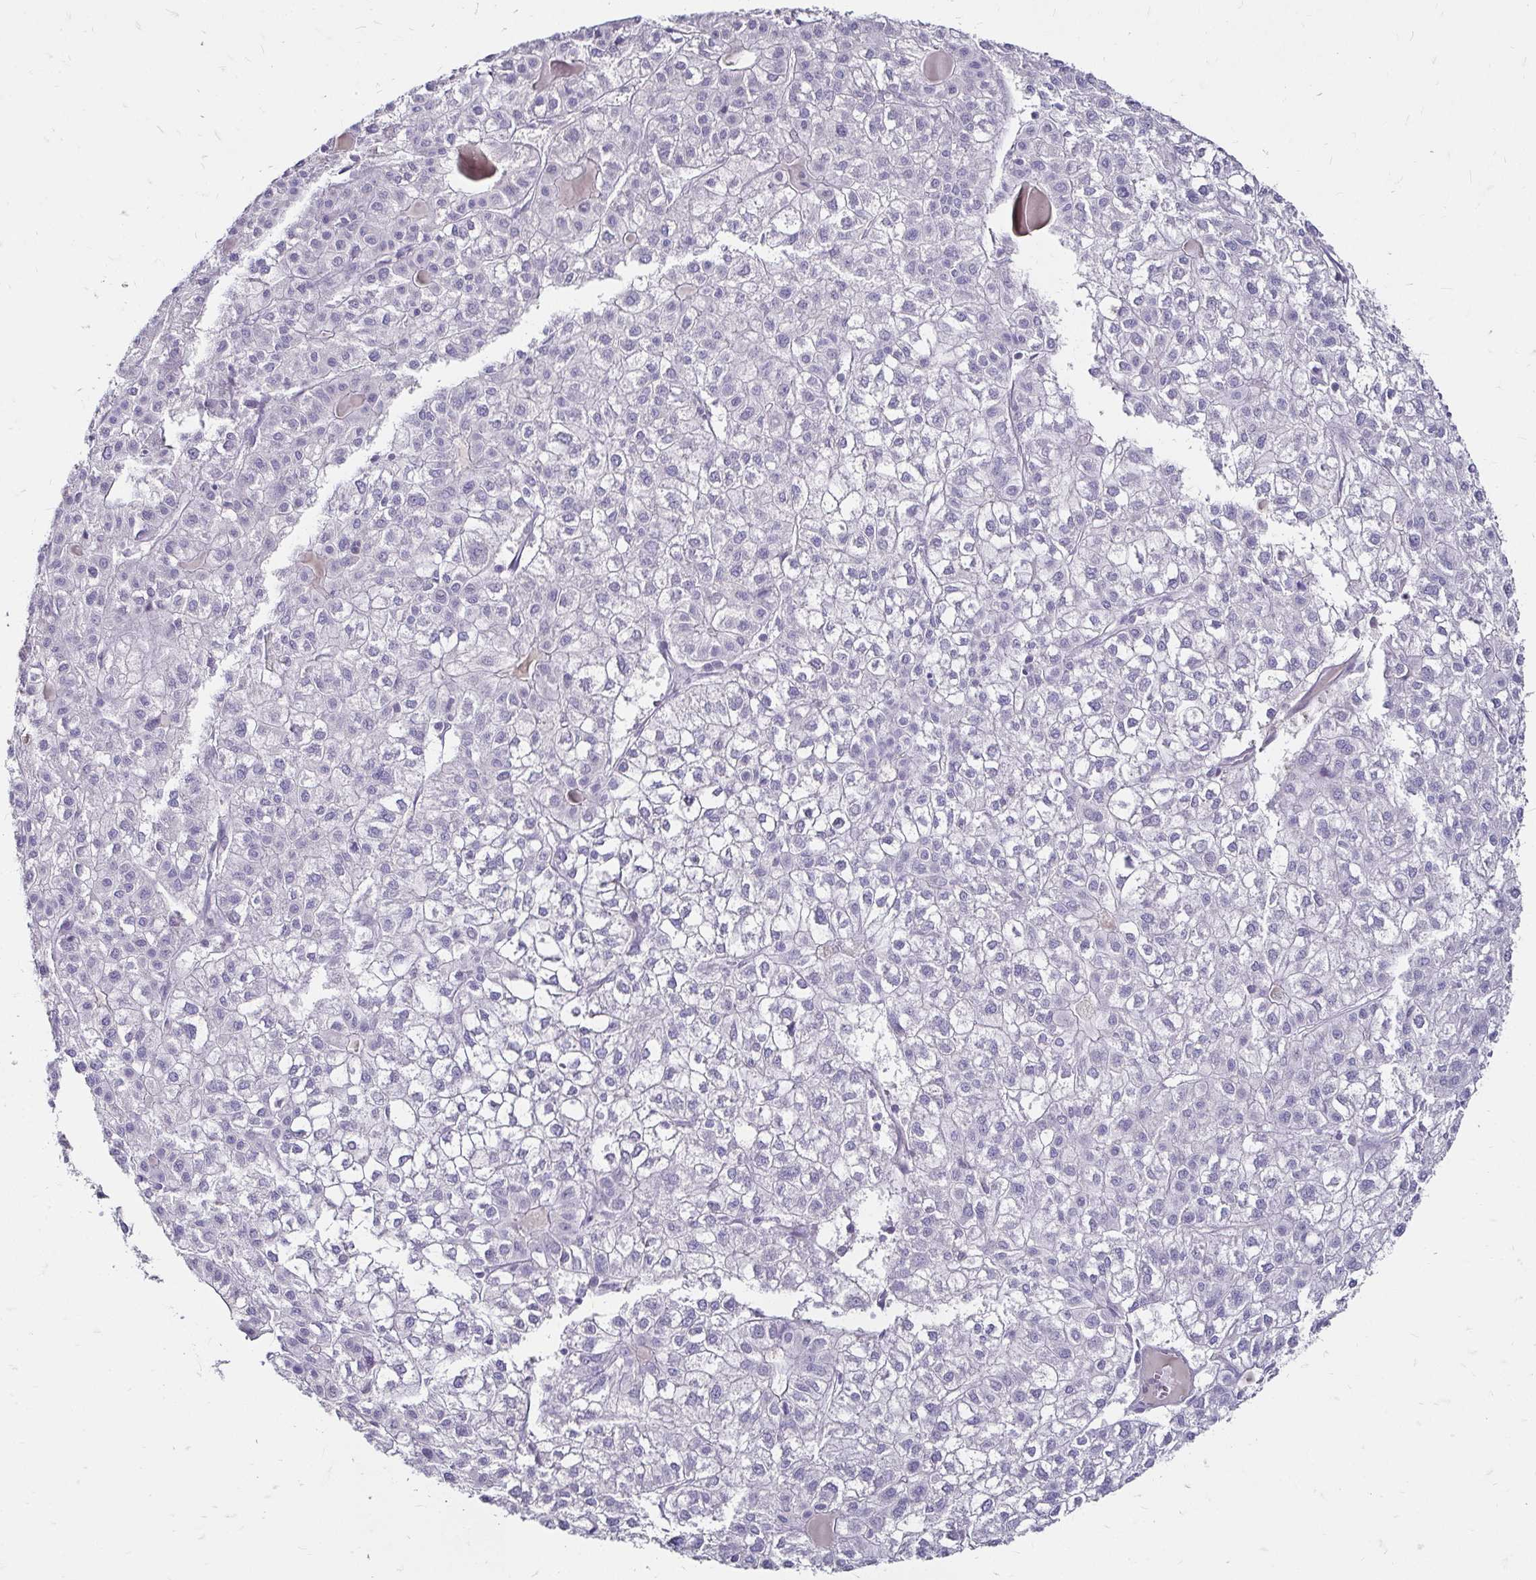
{"staining": {"intensity": "negative", "quantity": "none", "location": "none"}, "tissue": "liver cancer", "cell_type": "Tumor cells", "image_type": "cancer", "snomed": [{"axis": "morphology", "description": "Carcinoma, Hepatocellular, NOS"}, {"axis": "topography", "description": "Liver"}], "caption": "This is a image of immunohistochemistry (IHC) staining of liver cancer, which shows no expression in tumor cells.", "gene": "SCG3", "patient": {"sex": "female", "age": 43}}